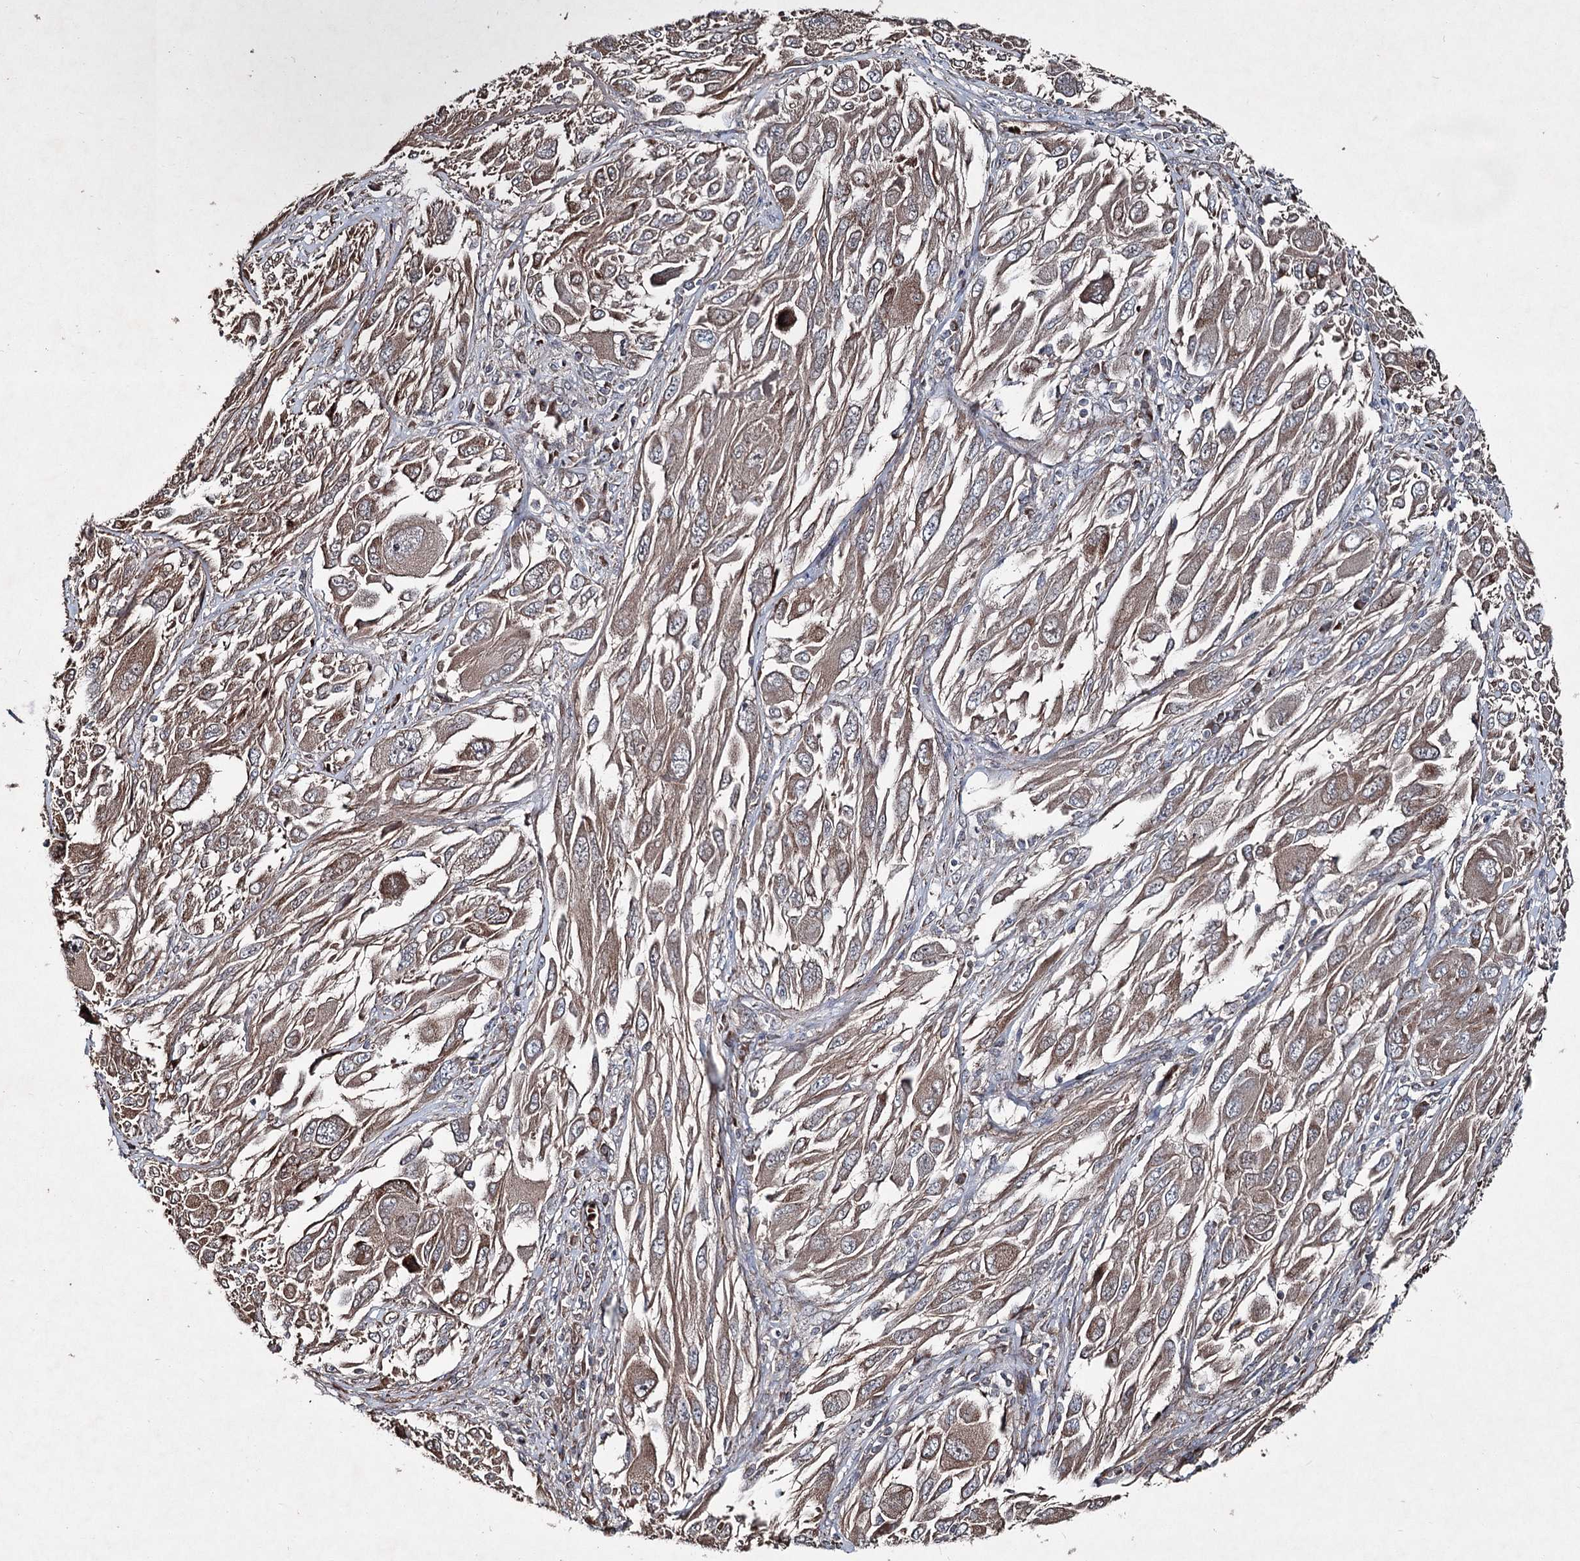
{"staining": {"intensity": "moderate", "quantity": ">75%", "location": "cytoplasmic/membranous"}, "tissue": "melanoma", "cell_type": "Tumor cells", "image_type": "cancer", "snomed": [{"axis": "morphology", "description": "Malignant melanoma, NOS"}, {"axis": "topography", "description": "Skin"}], "caption": "A high-resolution image shows immunohistochemistry (IHC) staining of malignant melanoma, which displays moderate cytoplasmic/membranous staining in about >75% of tumor cells.", "gene": "SERINC5", "patient": {"sex": "female", "age": 91}}